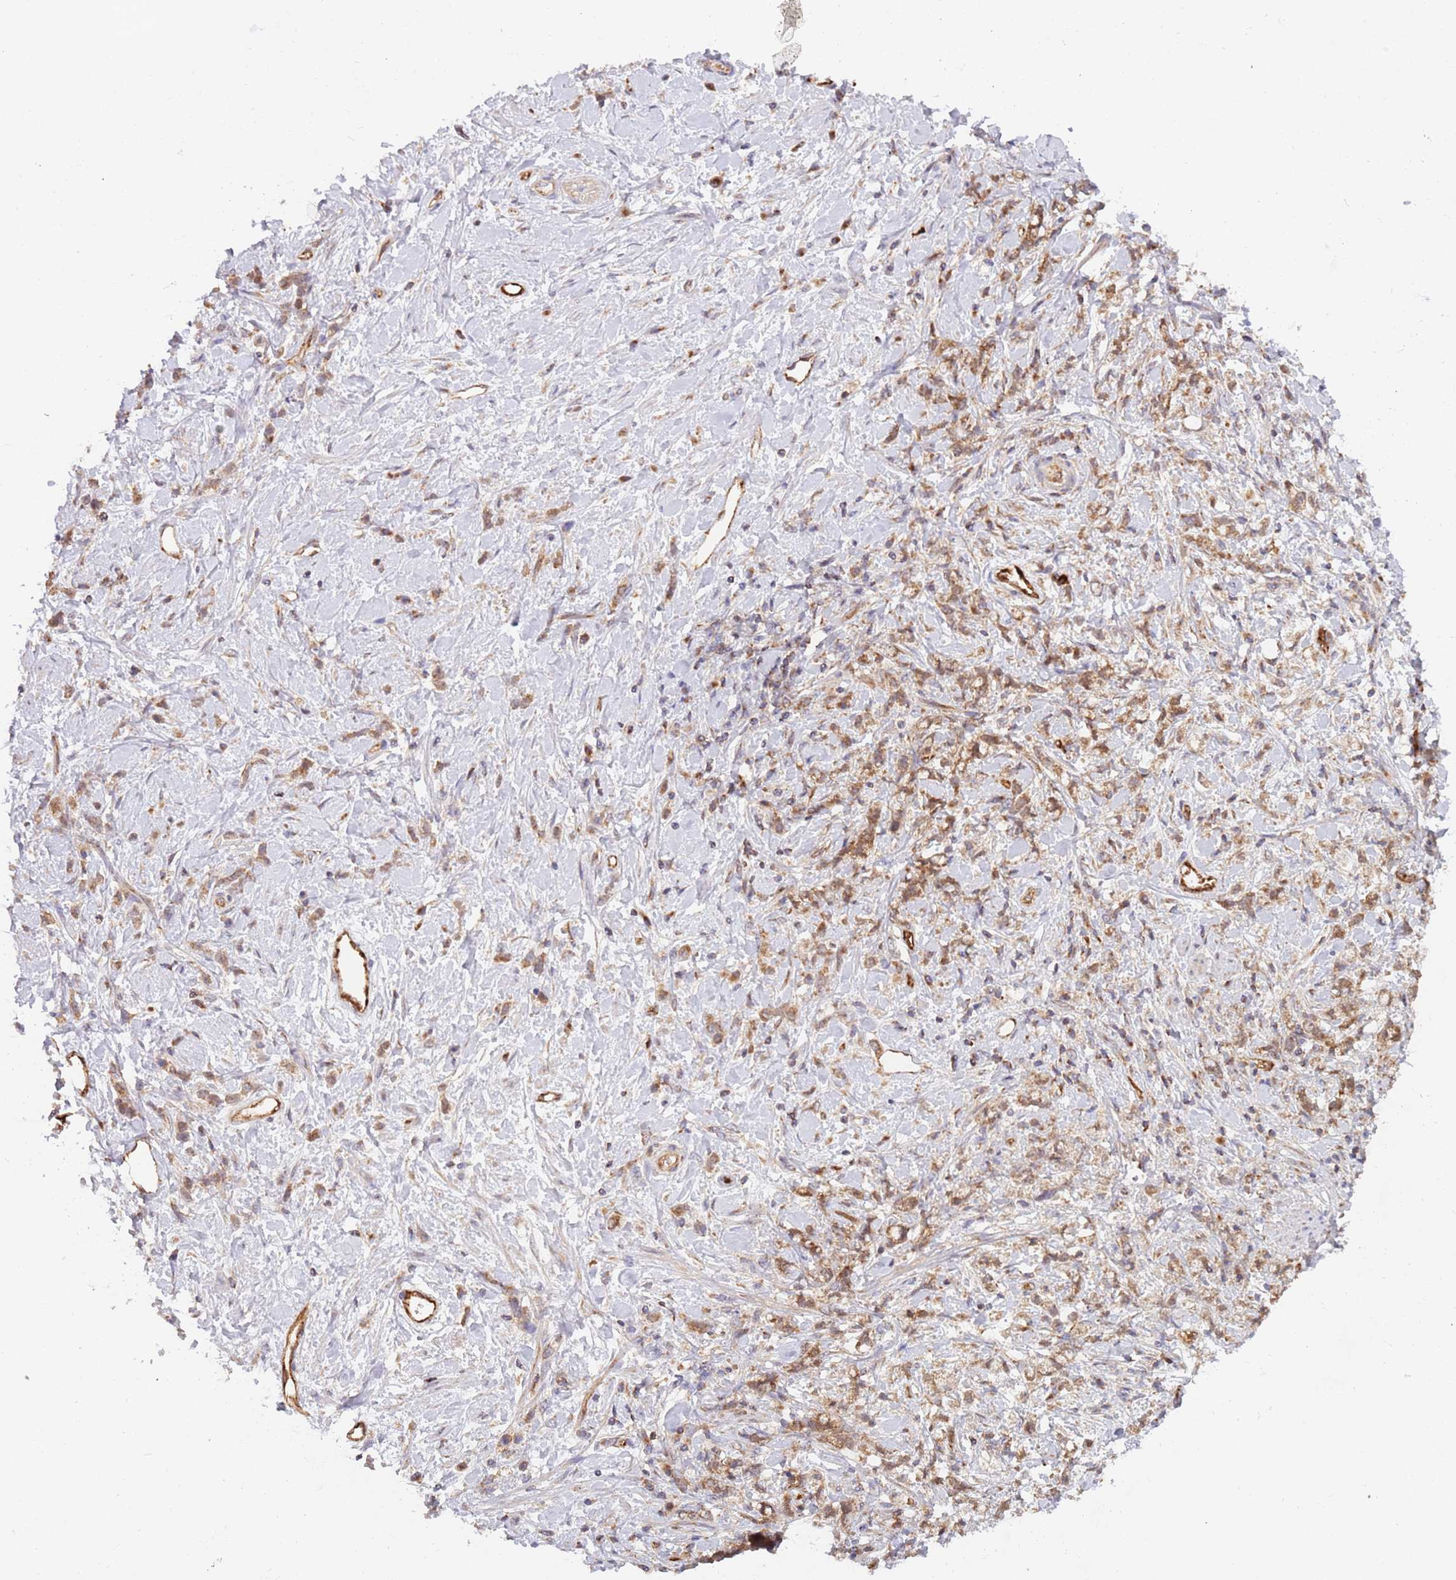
{"staining": {"intensity": "moderate", "quantity": ">75%", "location": "cytoplasmic/membranous"}, "tissue": "stomach cancer", "cell_type": "Tumor cells", "image_type": "cancer", "snomed": [{"axis": "morphology", "description": "Adenocarcinoma, NOS"}, {"axis": "topography", "description": "Stomach"}], "caption": "Immunohistochemistry of stomach cancer (adenocarcinoma) demonstrates medium levels of moderate cytoplasmic/membranous expression in approximately >75% of tumor cells.", "gene": "GUK1", "patient": {"sex": "female", "age": 60}}